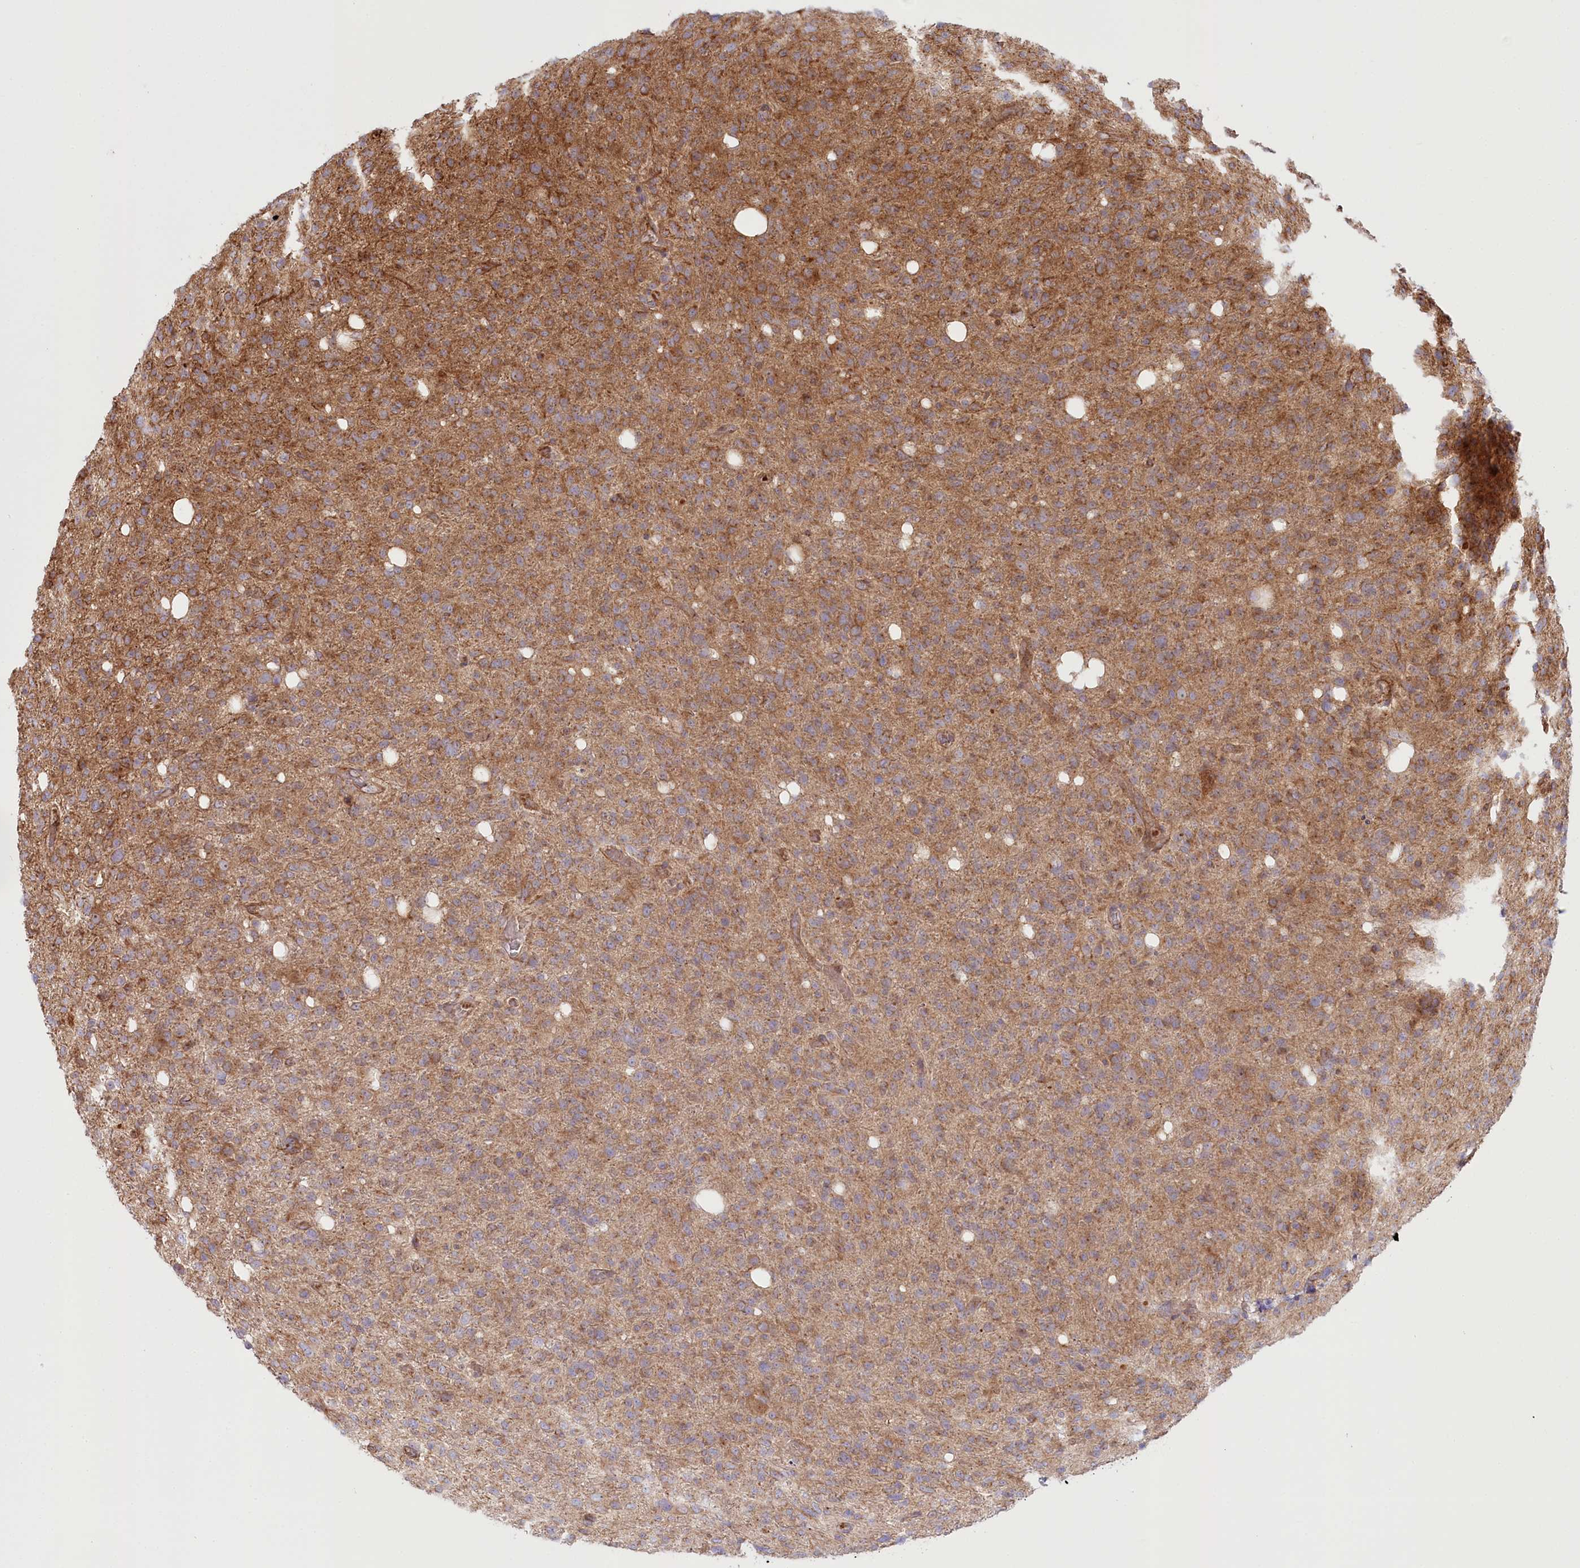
{"staining": {"intensity": "moderate", "quantity": ">75%", "location": "cytoplasmic/membranous"}, "tissue": "glioma", "cell_type": "Tumor cells", "image_type": "cancer", "snomed": [{"axis": "morphology", "description": "Glioma, malignant, High grade"}, {"axis": "topography", "description": "Brain"}], "caption": "Immunohistochemistry micrograph of malignant glioma (high-grade) stained for a protein (brown), which demonstrates medium levels of moderate cytoplasmic/membranous expression in about >75% of tumor cells.", "gene": "COMMD3", "patient": {"sex": "female", "age": 57}}